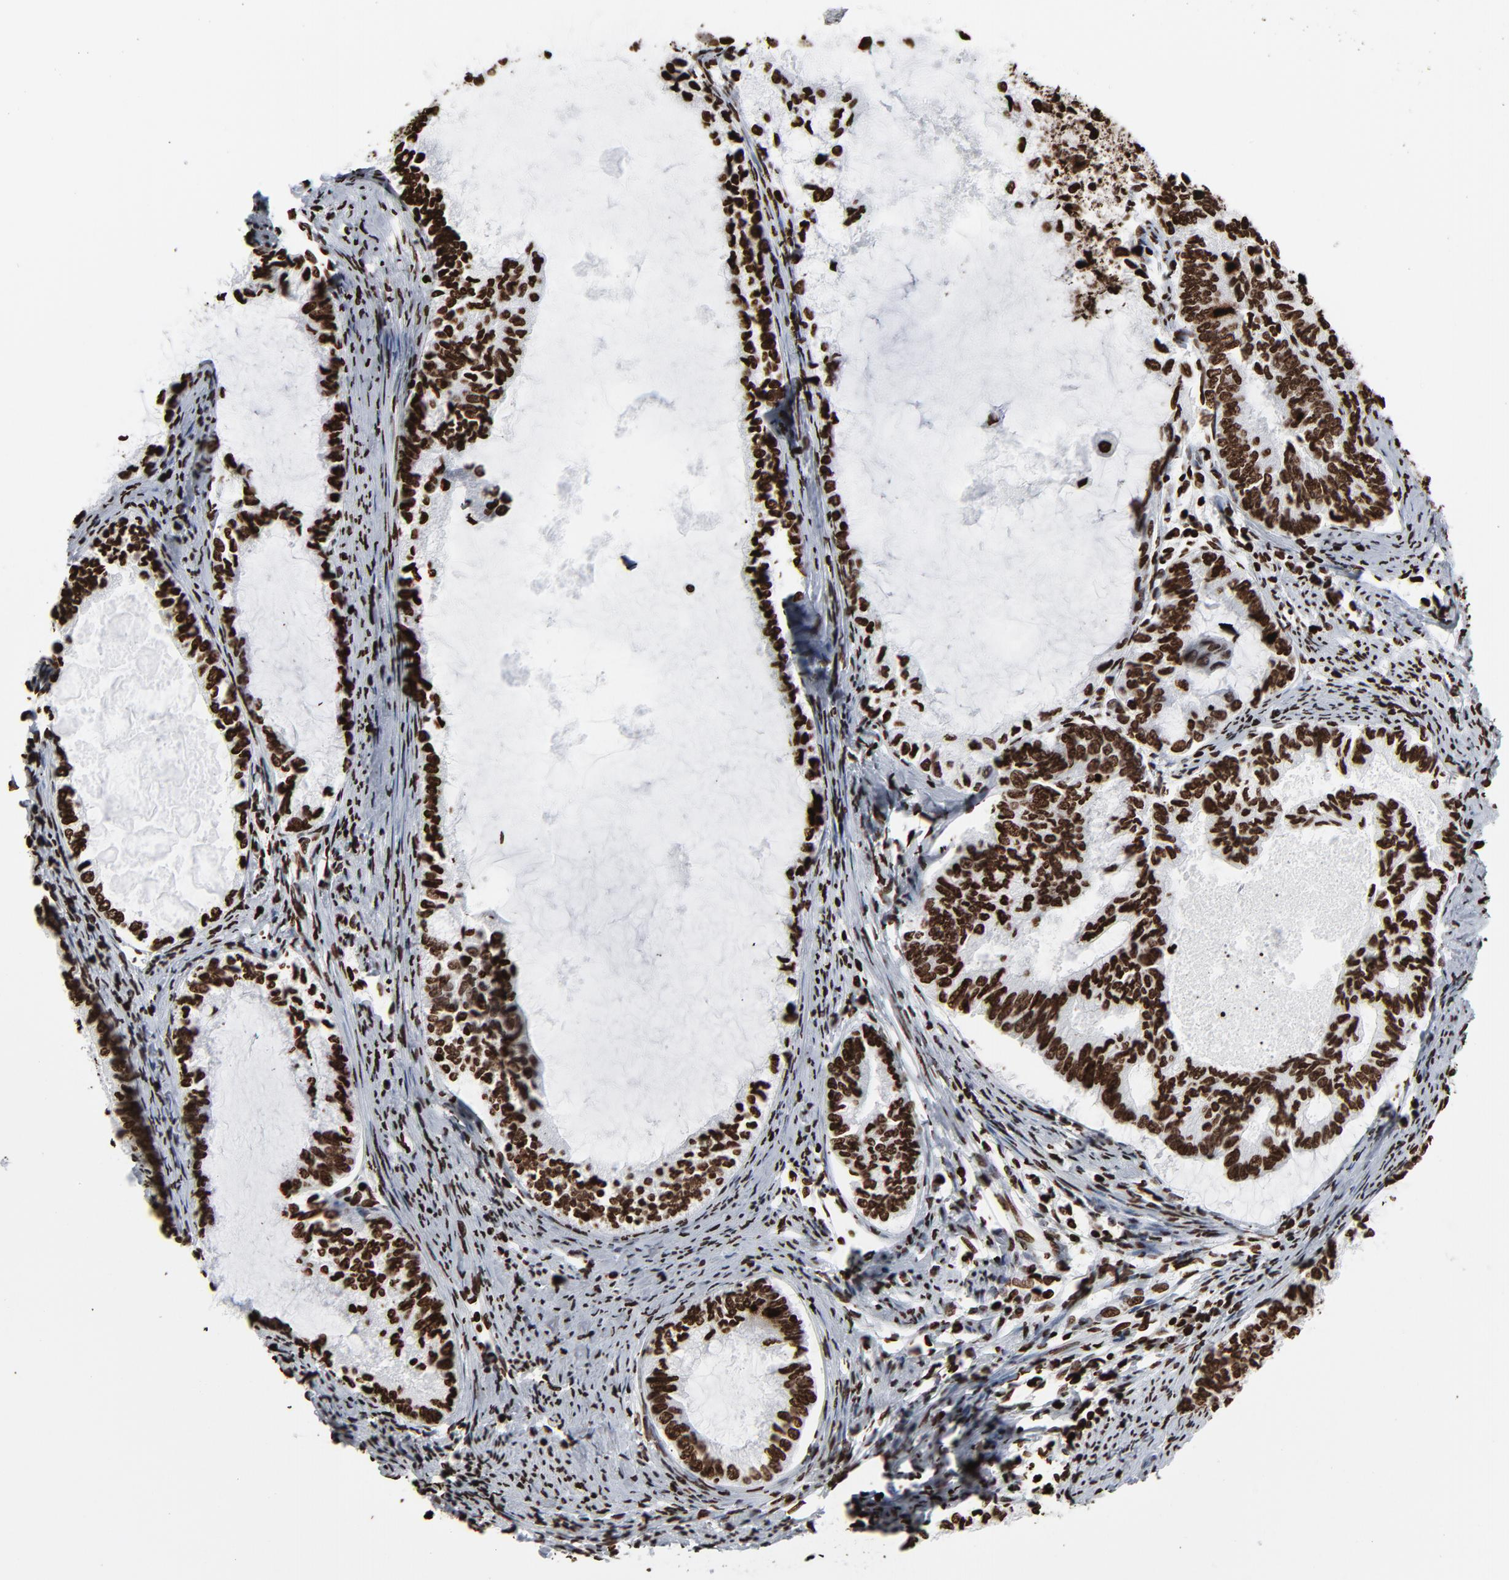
{"staining": {"intensity": "strong", "quantity": ">75%", "location": "nuclear"}, "tissue": "endometrial cancer", "cell_type": "Tumor cells", "image_type": "cancer", "snomed": [{"axis": "morphology", "description": "Adenocarcinoma, NOS"}, {"axis": "topography", "description": "Endometrium"}], "caption": "Protein analysis of endometrial cancer tissue demonstrates strong nuclear expression in about >75% of tumor cells.", "gene": "H3-4", "patient": {"sex": "female", "age": 86}}